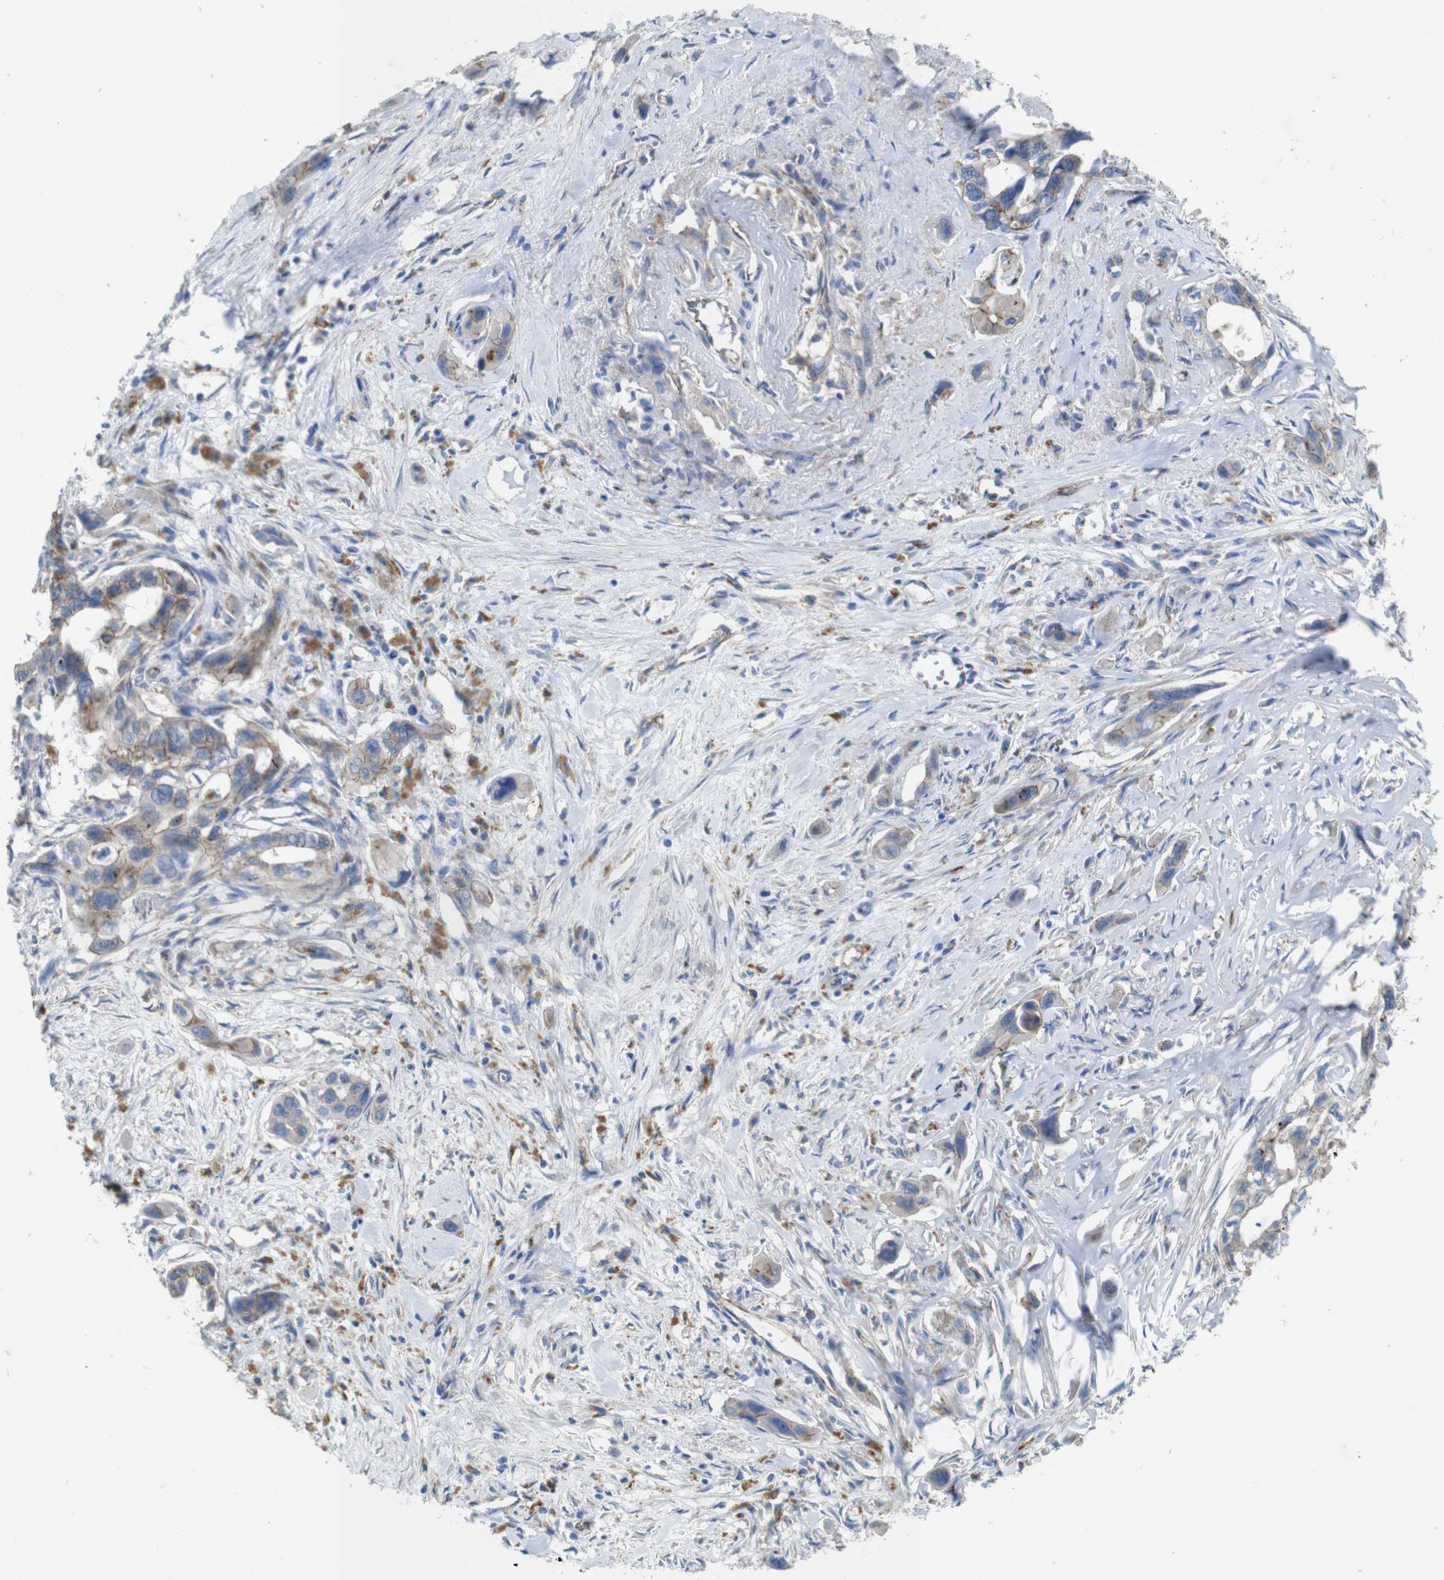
{"staining": {"intensity": "weak", "quantity": "25%-75%", "location": "cytoplasmic/membranous"}, "tissue": "pancreatic cancer", "cell_type": "Tumor cells", "image_type": "cancer", "snomed": [{"axis": "morphology", "description": "Adenocarcinoma, NOS"}, {"axis": "topography", "description": "Pancreas"}], "caption": "Protein analysis of pancreatic cancer tissue shows weak cytoplasmic/membranous expression in about 25%-75% of tumor cells.", "gene": "NHLRC3", "patient": {"sex": "male", "age": 73}}